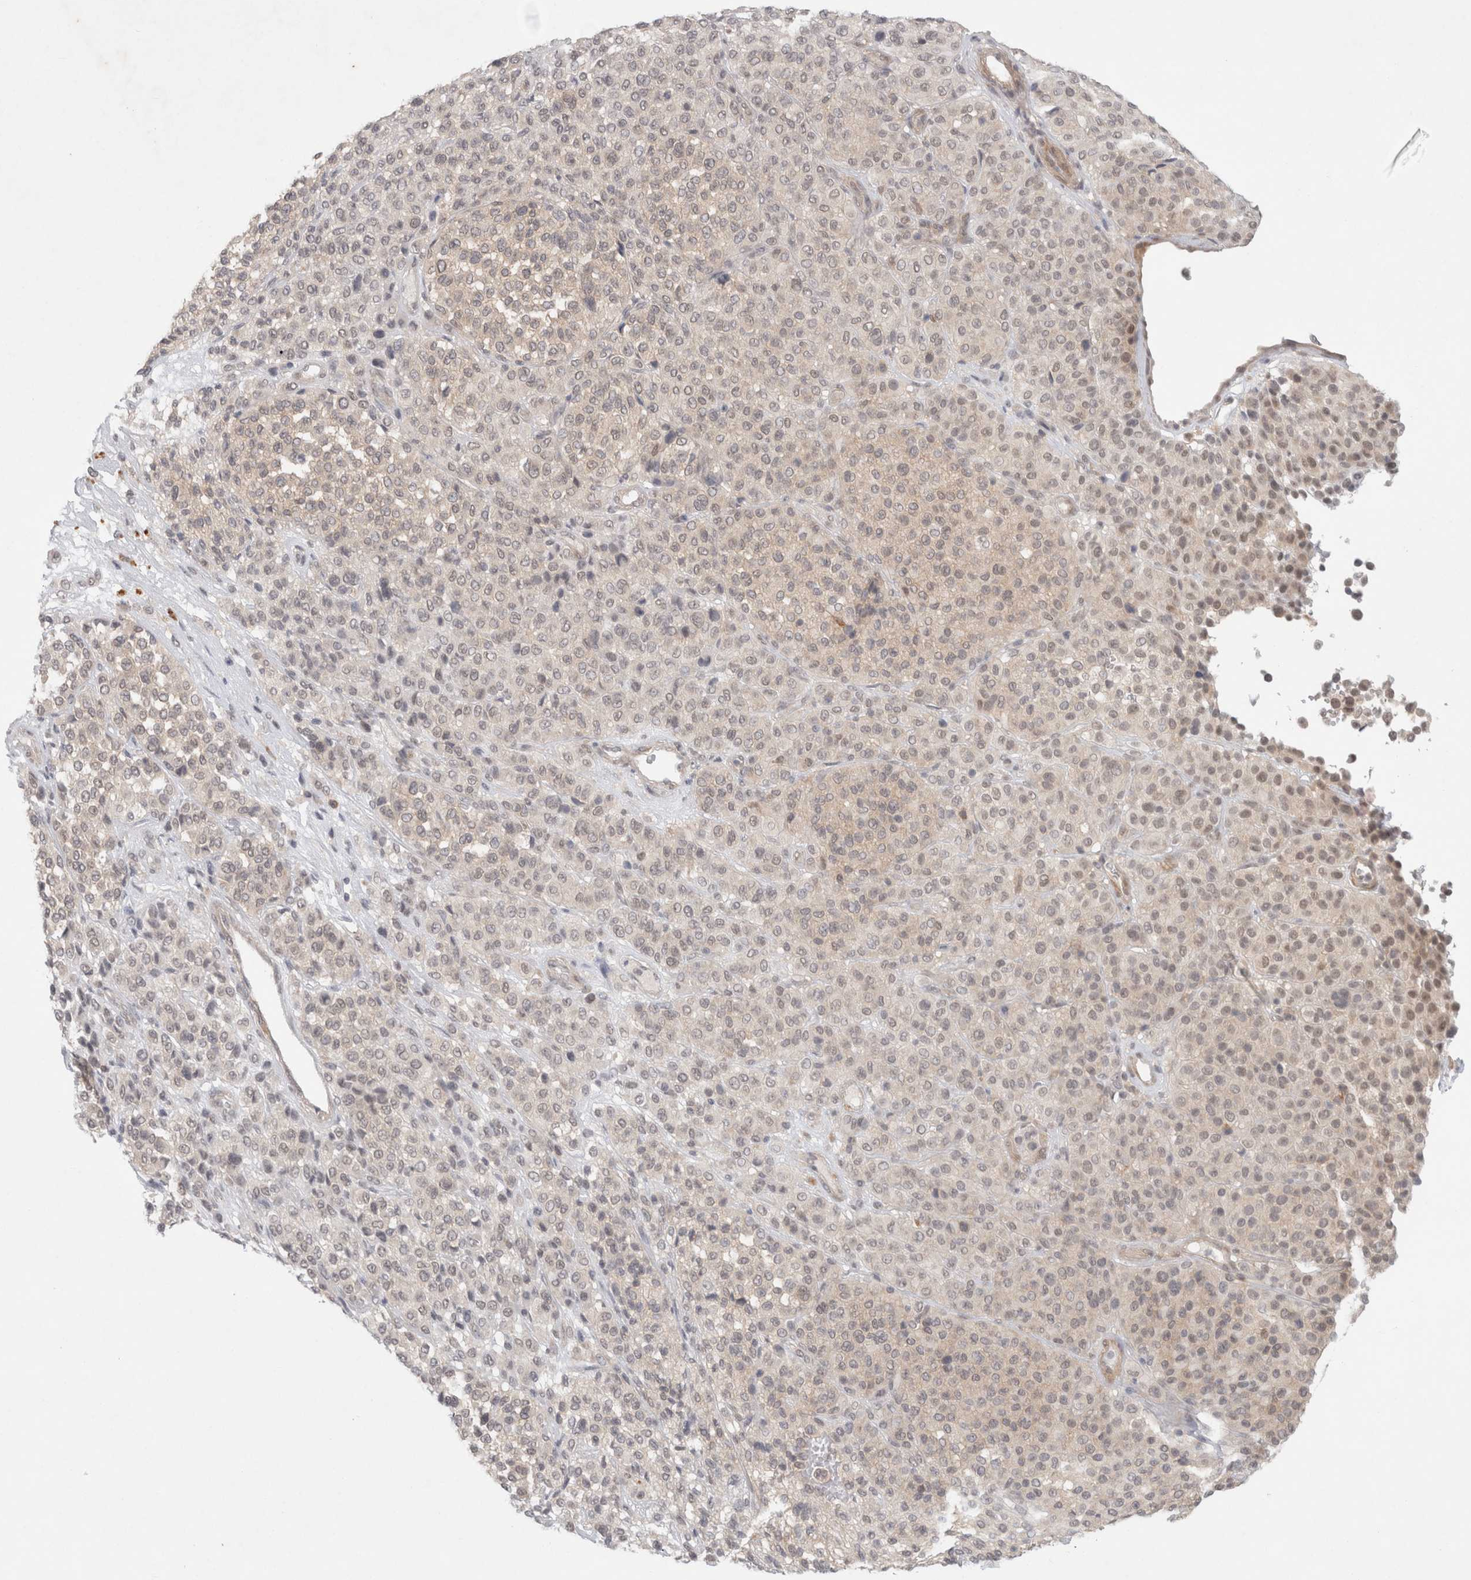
{"staining": {"intensity": "negative", "quantity": "none", "location": "none"}, "tissue": "melanoma", "cell_type": "Tumor cells", "image_type": "cancer", "snomed": [{"axis": "morphology", "description": "Malignant melanoma, Metastatic site"}, {"axis": "topography", "description": "Pancreas"}], "caption": "Immunohistochemical staining of melanoma shows no significant expression in tumor cells. (DAB (3,3'-diaminobenzidine) IHC, high magnification).", "gene": "FBXO42", "patient": {"sex": "female", "age": 30}}